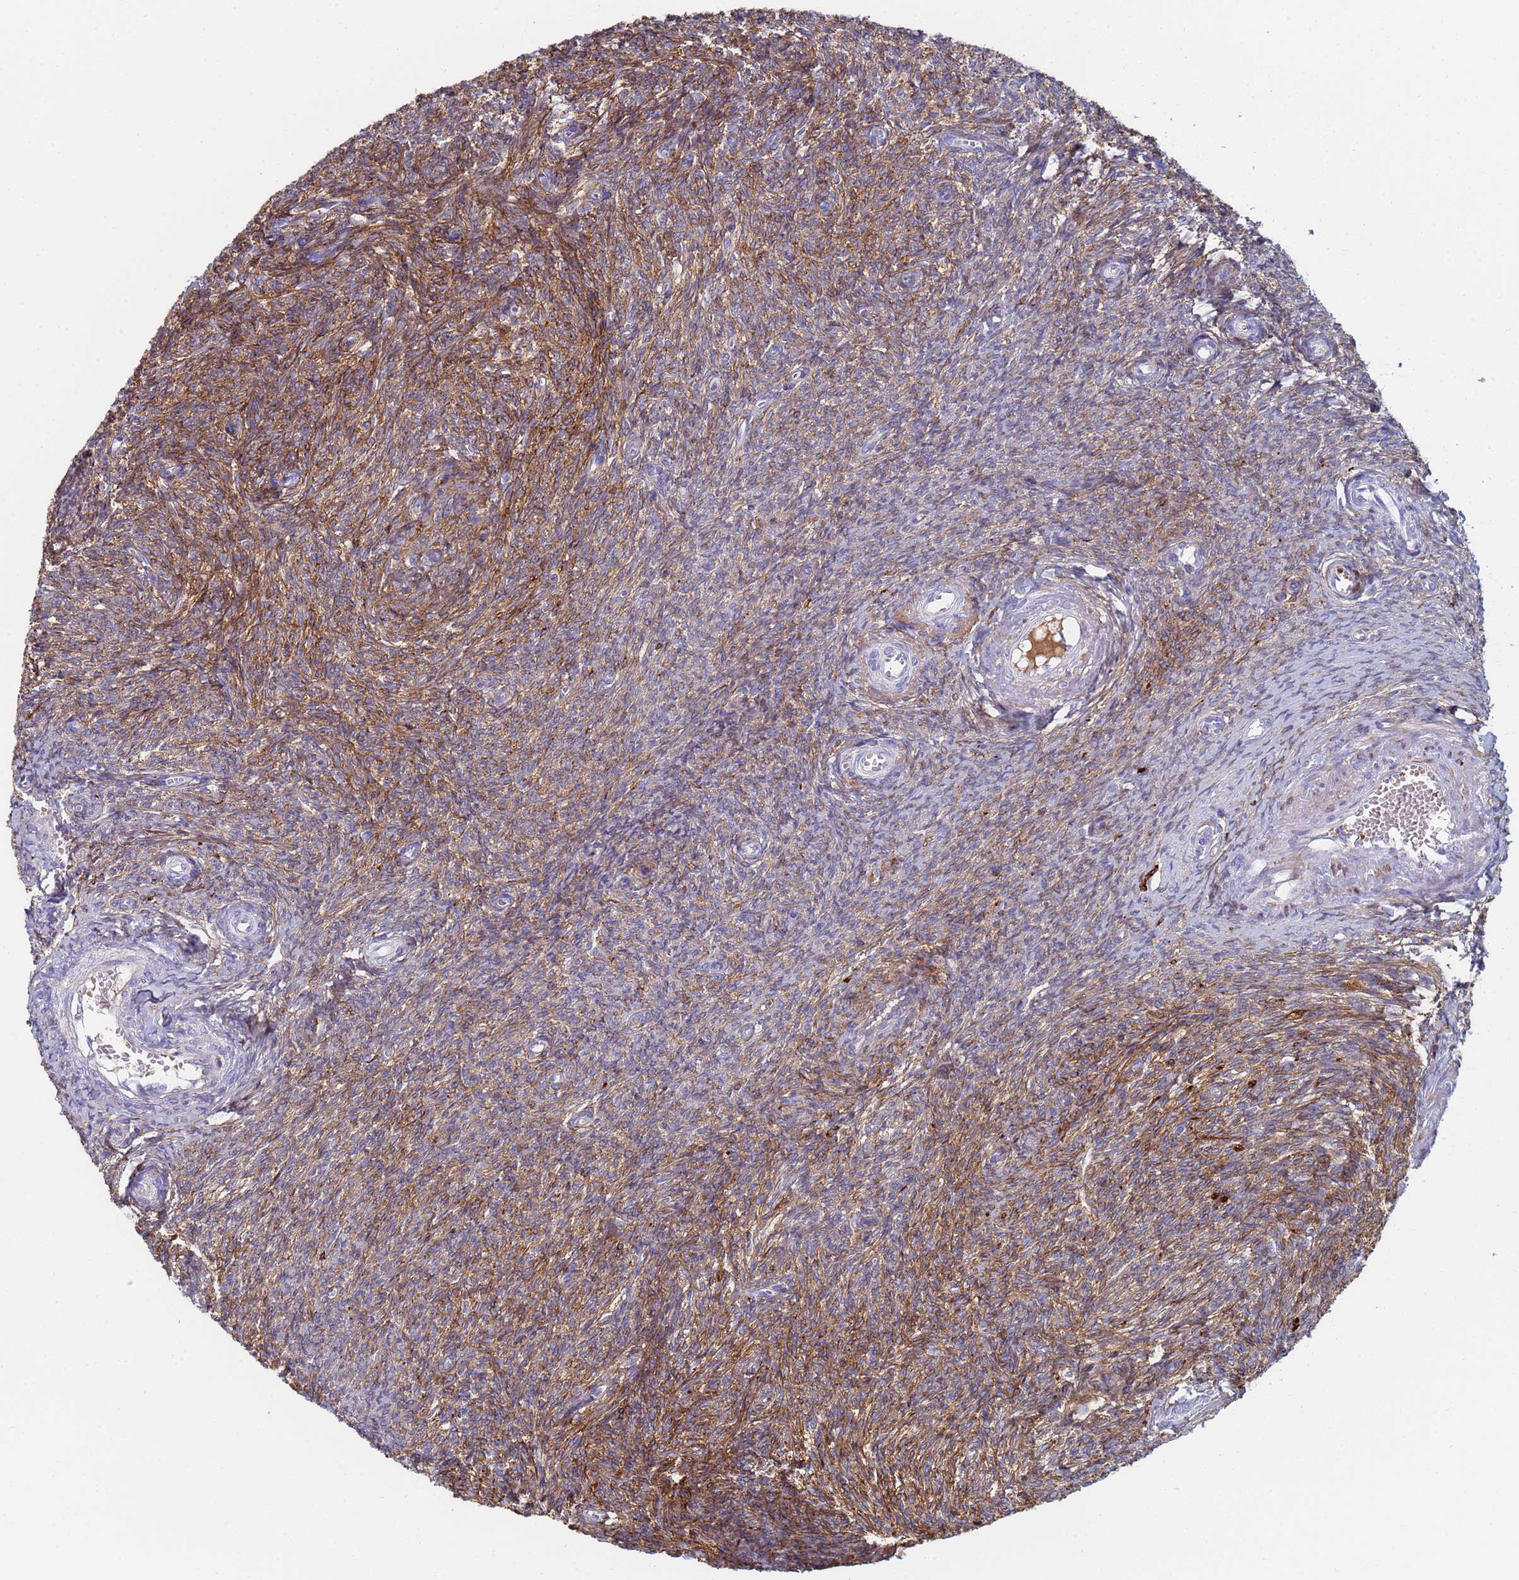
{"staining": {"intensity": "strong", "quantity": "25%-75%", "location": "cytoplasmic/membranous"}, "tissue": "ovary", "cell_type": "Ovarian stroma cells", "image_type": "normal", "snomed": [{"axis": "morphology", "description": "Normal tissue, NOS"}, {"axis": "topography", "description": "Ovary"}], "caption": "Protein staining by immunohistochemistry demonstrates strong cytoplasmic/membranous staining in approximately 25%-75% of ovarian stroma cells in normal ovary.", "gene": "ABCA8", "patient": {"sex": "female", "age": 44}}